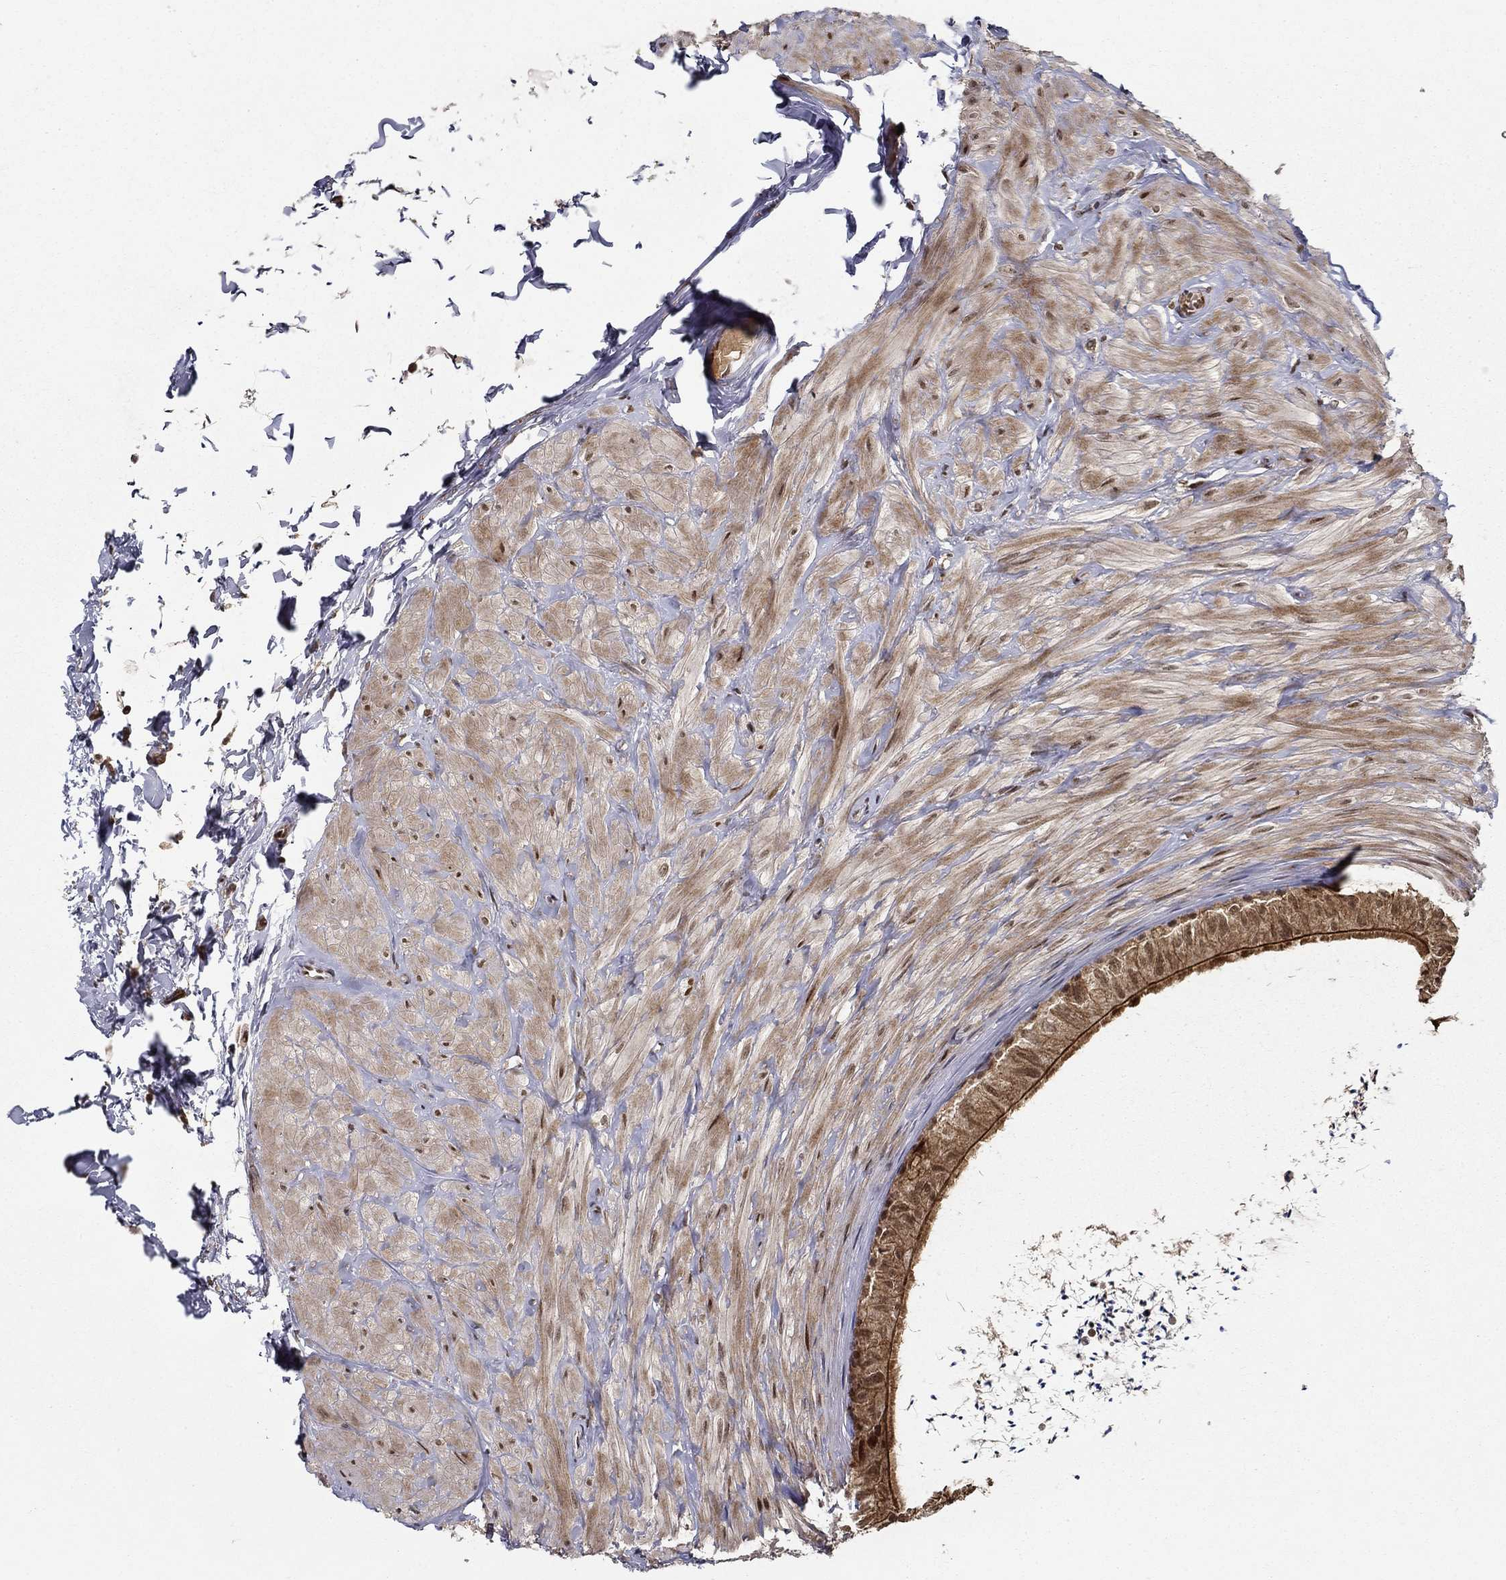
{"staining": {"intensity": "strong", "quantity": "25%-75%", "location": "cytoplasmic/membranous,nuclear"}, "tissue": "epididymis", "cell_type": "Glandular cells", "image_type": "normal", "snomed": [{"axis": "morphology", "description": "Normal tissue, NOS"}, {"axis": "topography", "description": "Epididymis"}], "caption": "The immunohistochemical stain labels strong cytoplasmic/membranous,nuclear positivity in glandular cells of benign epididymis. (IHC, brightfield microscopy, high magnification).", "gene": "CDCA7L", "patient": {"sex": "male", "age": 32}}